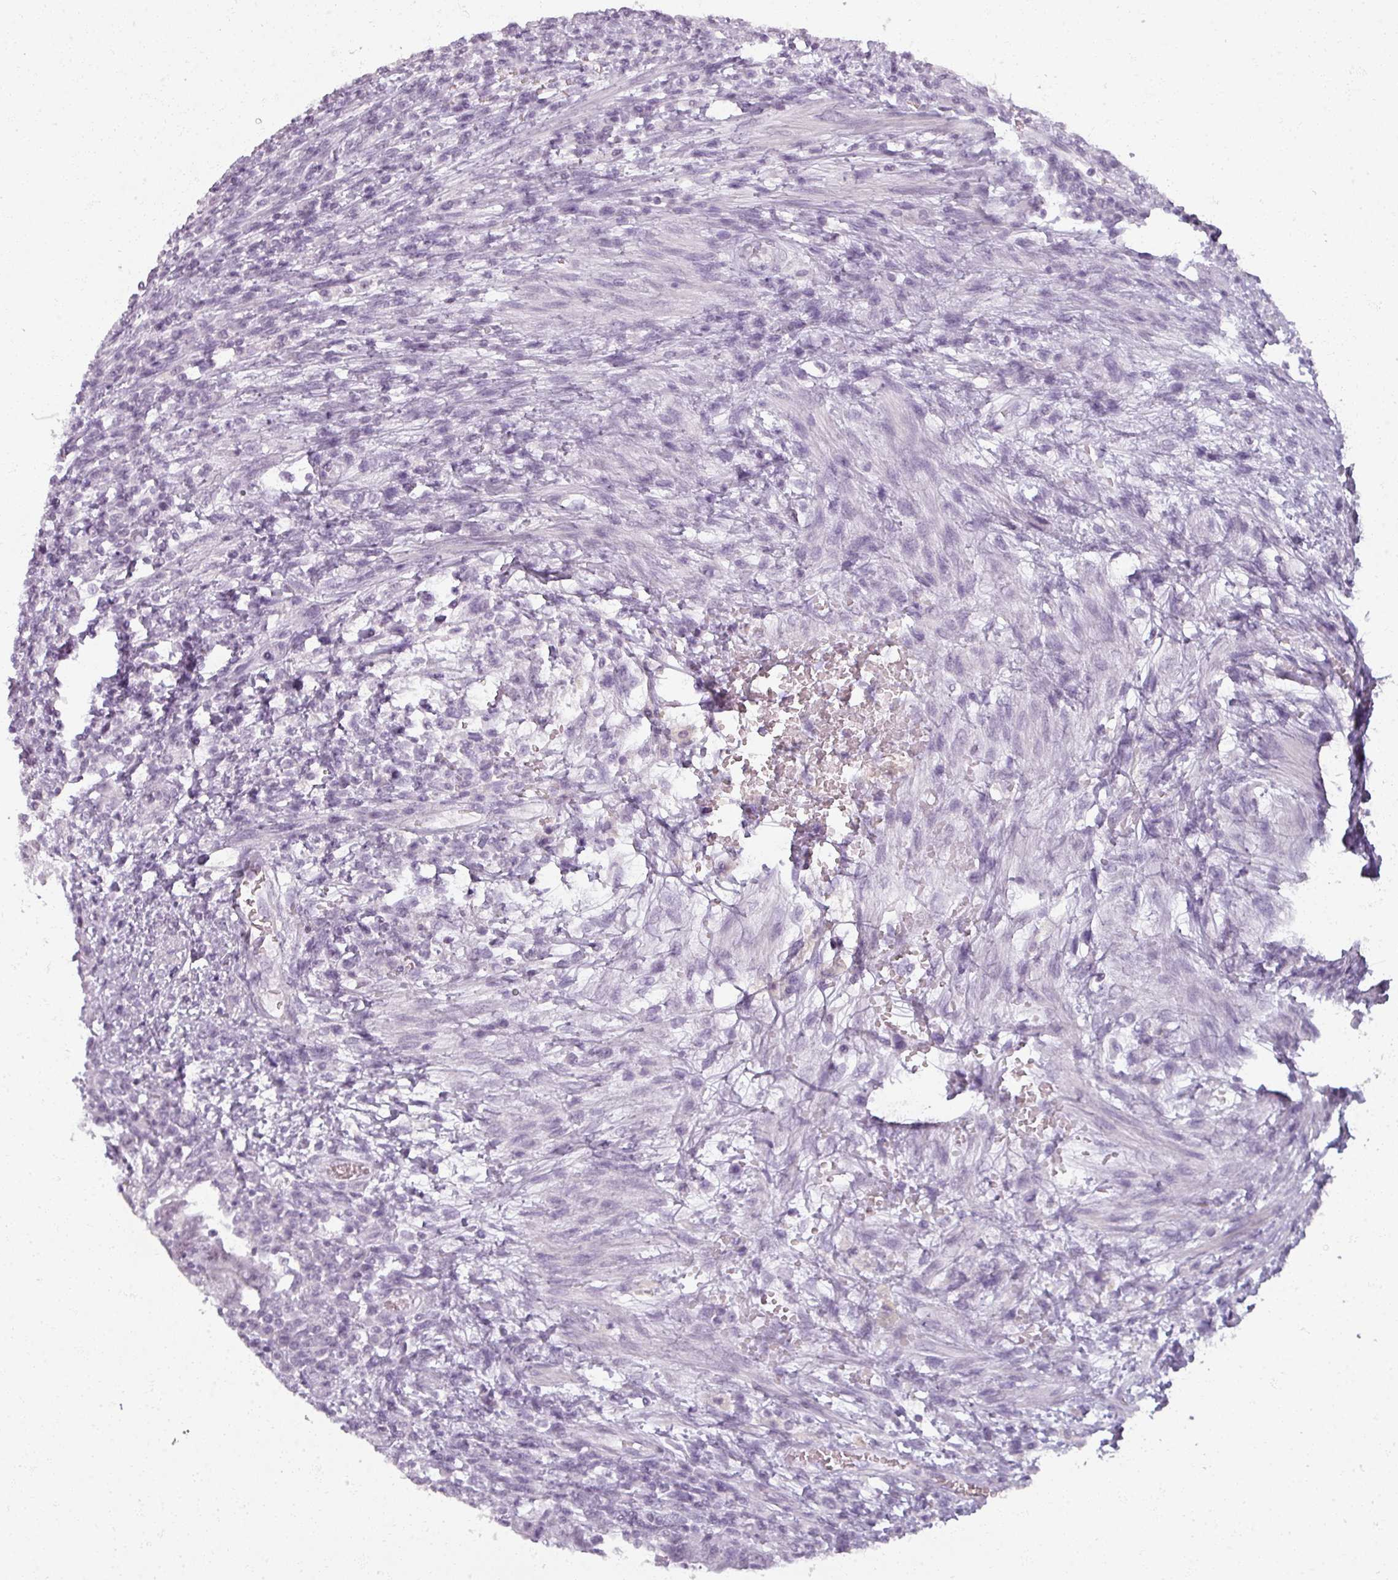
{"staining": {"intensity": "negative", "quantity": "none", "location": "none"}, "tissue": "testis cancer", "cell_type": "Tumor cells", "image_type": "cancer", "snomed": [{"axis": "morphology", "description": "Carcinoma, Embryonal, NOS"}, {"axis": "topography", "description": "Testis"}], "caption": "The histopathology image shows no significant expression in tumor cells of testis cancer (embryonal carcinoma). The staining is performed using DAB brown chromogen with nuclei counter-stained in using hematoxylin.", "gene": "RFPL2", "patient": {"sex": "male", "age": 26}}